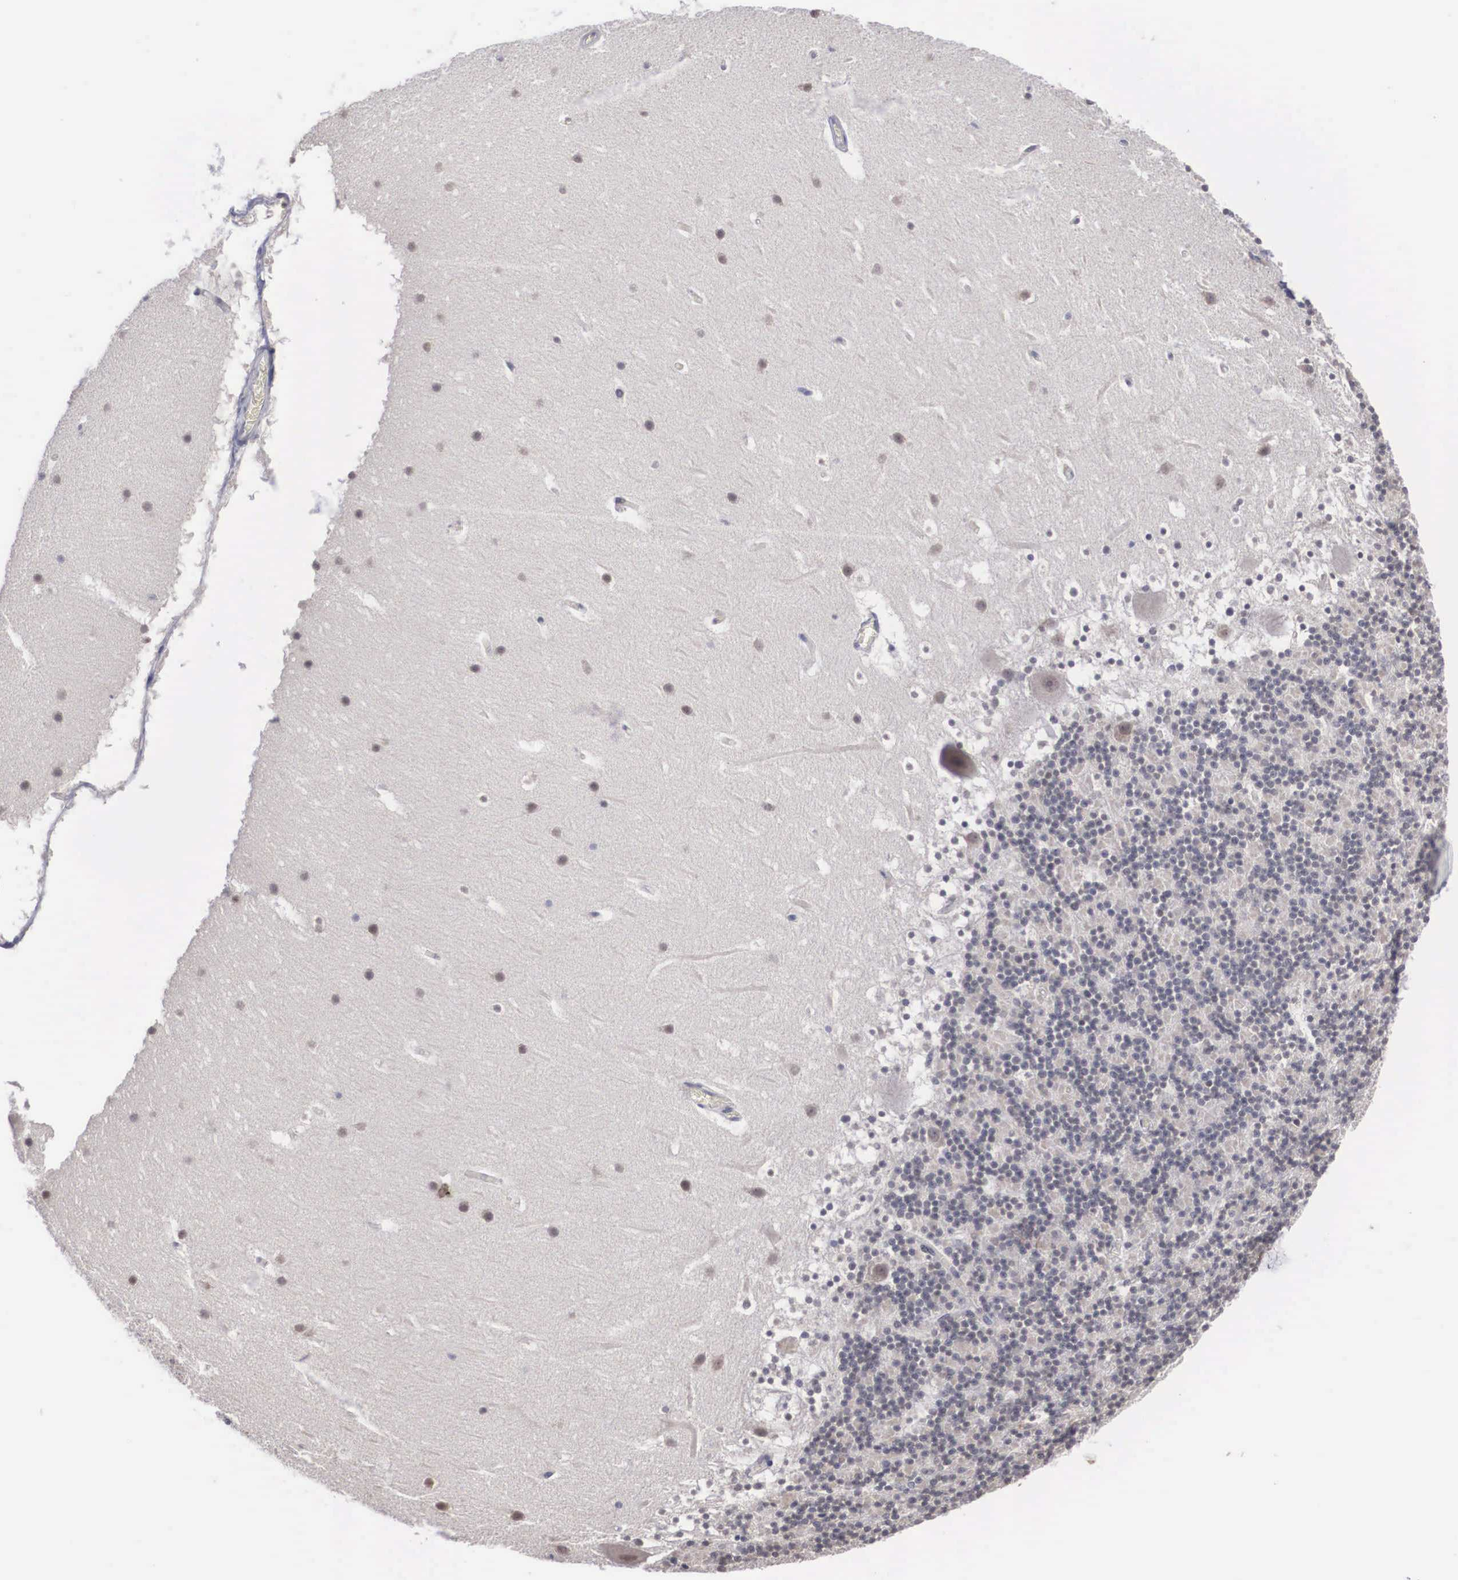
{"staining": {"intensity": "negative", "quantity": "none", "location": "none"}, "tissue": "cerebellum", "cell_type": "Cells in granular layer", "image_type": "normal", "snomed": [{"axis": "morphology", "description": "Normal tissue, NOS"}, {"axis": "topography", "description": "Cerebellum"}], "caption": "Immunohistochemistry (IHC) of normal human cerebellum demonstrates no staining in cells in granular layer. The staining was performed using DAB to visualize the protein expression in brown, while the nuclei were stained in blue with hematoxylin (Magnification: 20x).", "gene": "WDR89", "patient": {"sex": "male", "age": 45}}